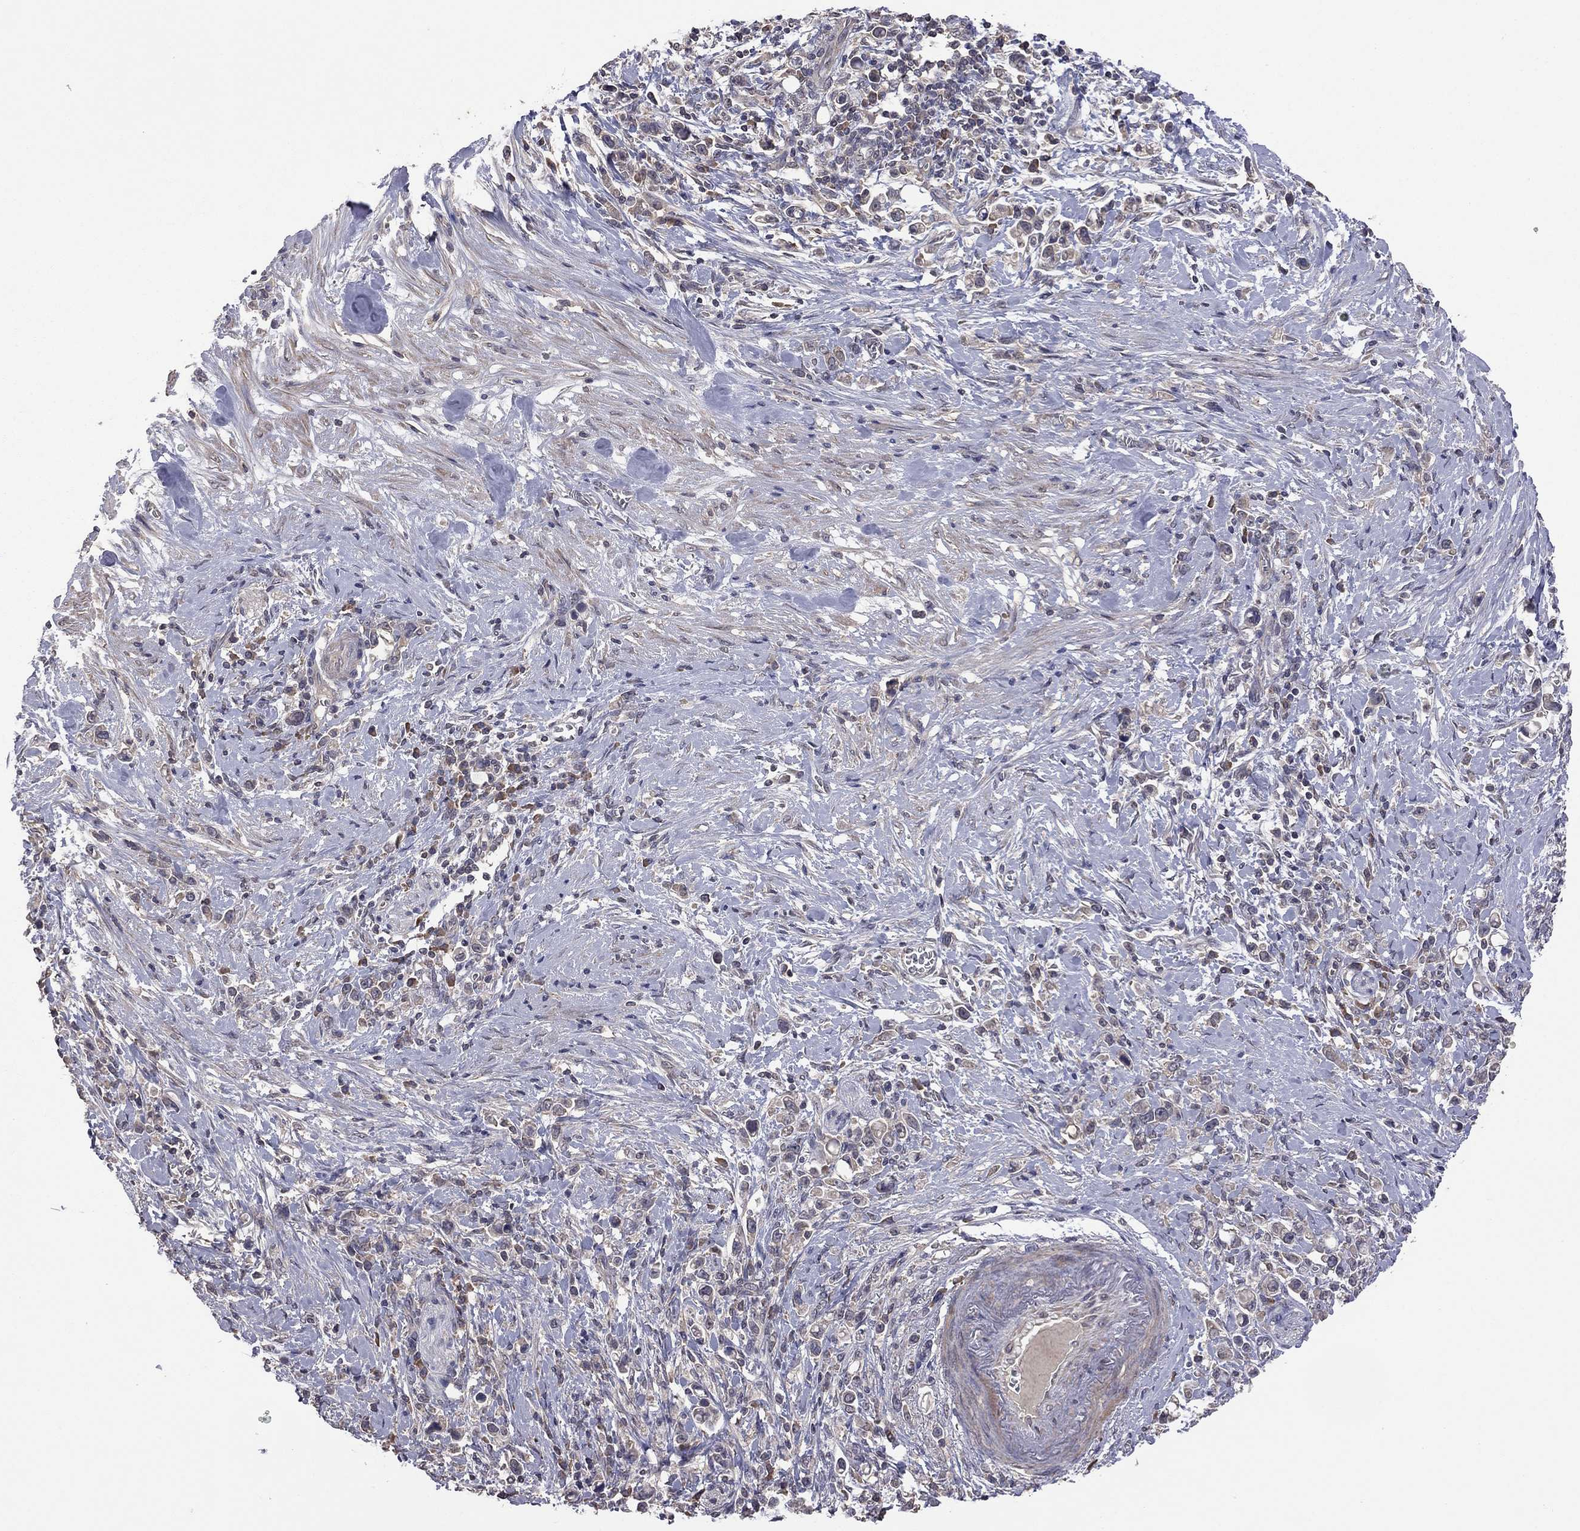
{"staining": {"intensity": "negative", "quantity": "none", "location": "none"}, "tissue": "stomach cancer", "cell_type": "Tumor cells", "image_type": "cancer", "snomed": [{"axis": "morphology", "description": "Adenocarcinoma, NOS"}, {"axis": "topography", "description": "Stomach"}], "caption": "High power microscopy micrograph of an immunohistochemistry (IHC) photomicrograph of stomach adenocarcinoma, revealing no significant positivity in tumor cells. (Brightfield microscopy of DAB immunohistochemistry (IHC) at high magnification).", "gene": "TSNARE1", "patient": {"sex": "male", "age": 63}}